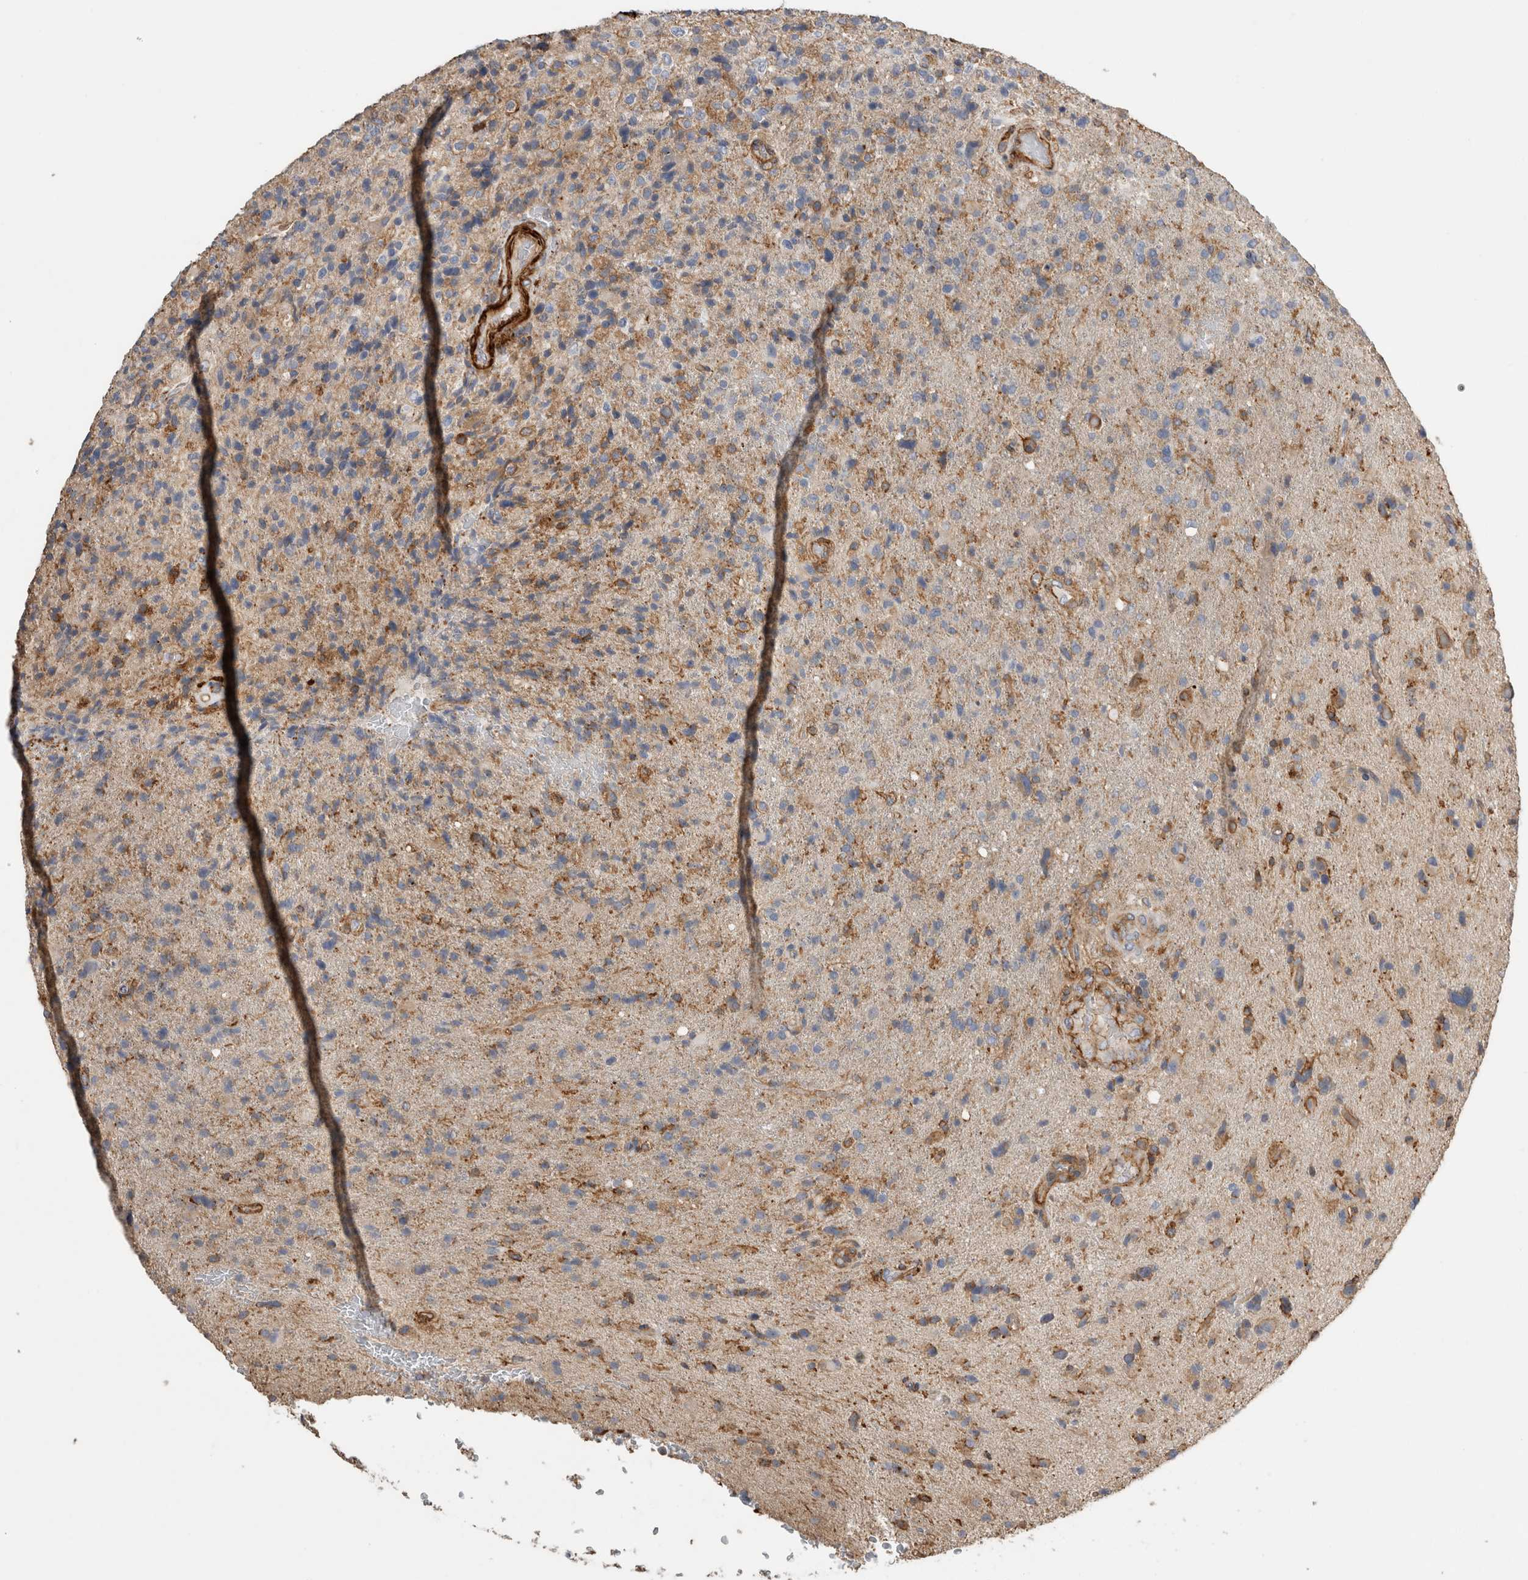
{"staining": {"intensity": "moderate", "quantity": "25%-75%", "location": "cytoplasmic/membranous"}, "tissue": "glioma", "cell_type": "Tumor cells", "image_type": "cancer", "snomed": [{"axis": "morphology", "description": "Glioma, malignant, High grade"}, {"axis": "topography", "description": "Brain"}], "caption": "The photomicrograph displays immunohistochemical staining of malignant glioma (high-grade). There is moderate cytoplasmic/membranous positivity is identified in about 25%-75% of tumor cells.", "gene": "GPER1", "patient": {"sex": "male", "age": 72}}